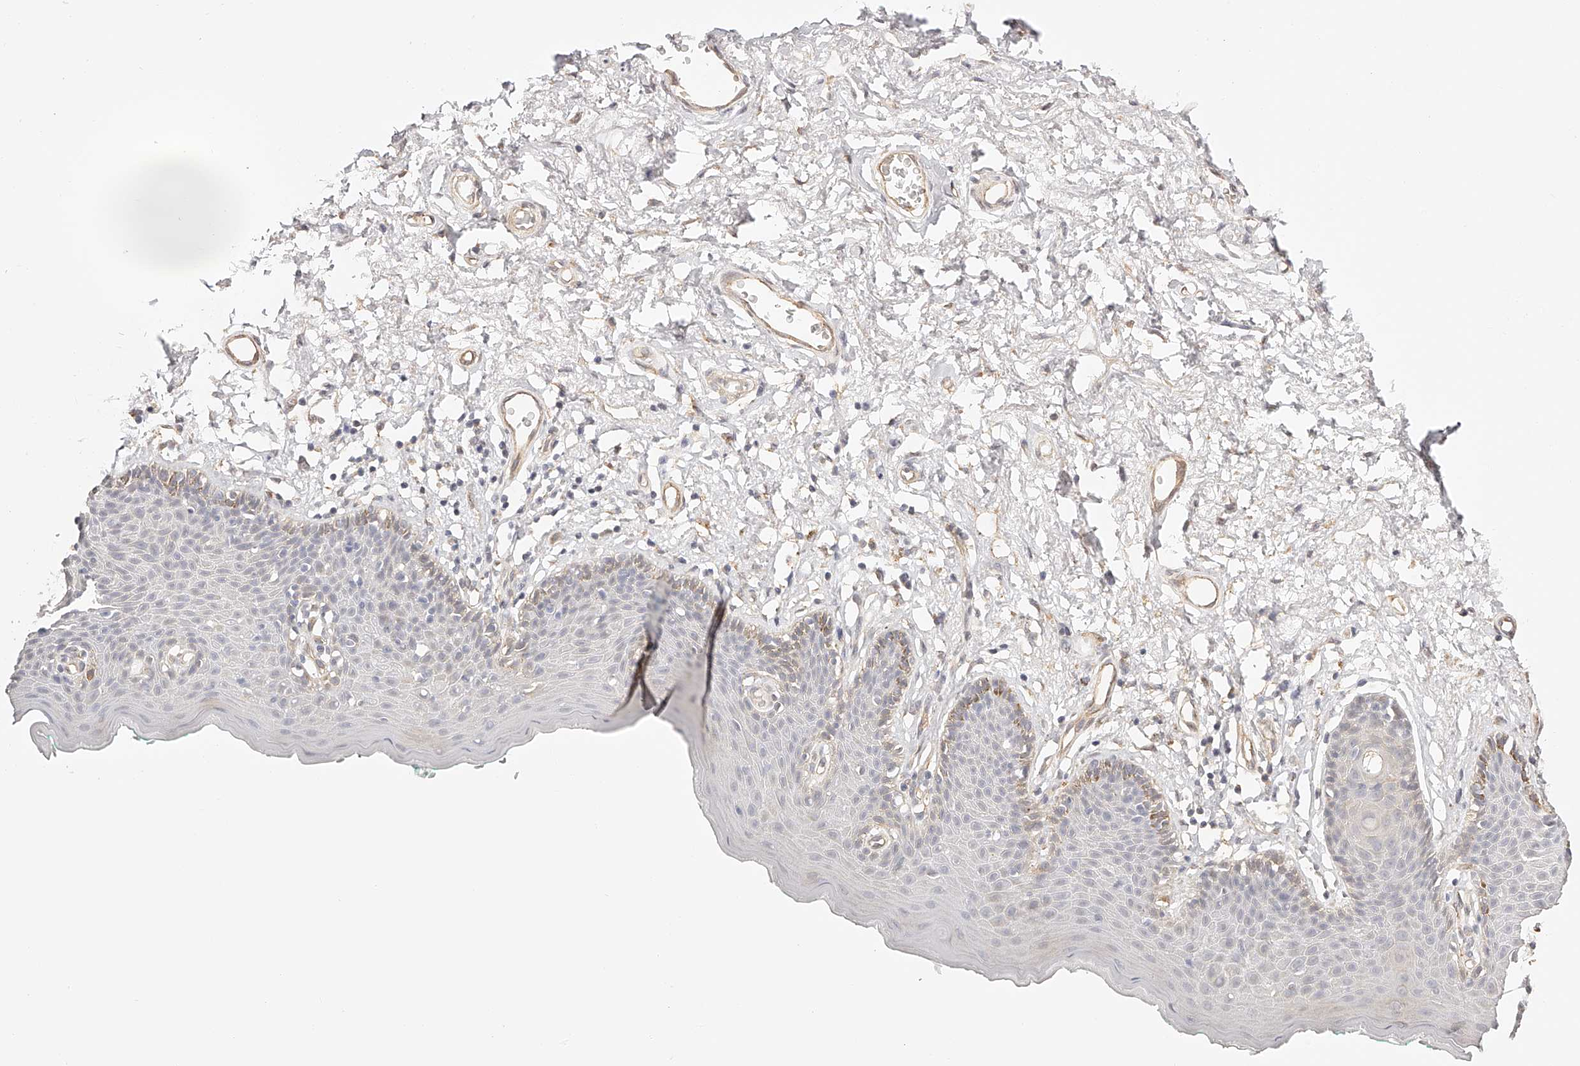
{"staining": {"intensity": "weak", "quantity": "25%-75%", "location": "cytoplasmic/membranous"}, "tissue": "skin", "cell_type": "Epidermal cells", "image_type": "normal", "snomed": [{"axis": "morphology", "description": "Normal tissue, NOS"}, {"axis": "topography", "description": "Vulva"}], "caption": "This micrograph demonstrates immunohistochemistry (IHC) staining of benign skin, with low weak cytoplasmic/membranous positivity in approximately 25%-75% of epidermal cells.", "gene": "SYNC", "patient": {"sex": "female", "age": 66}}